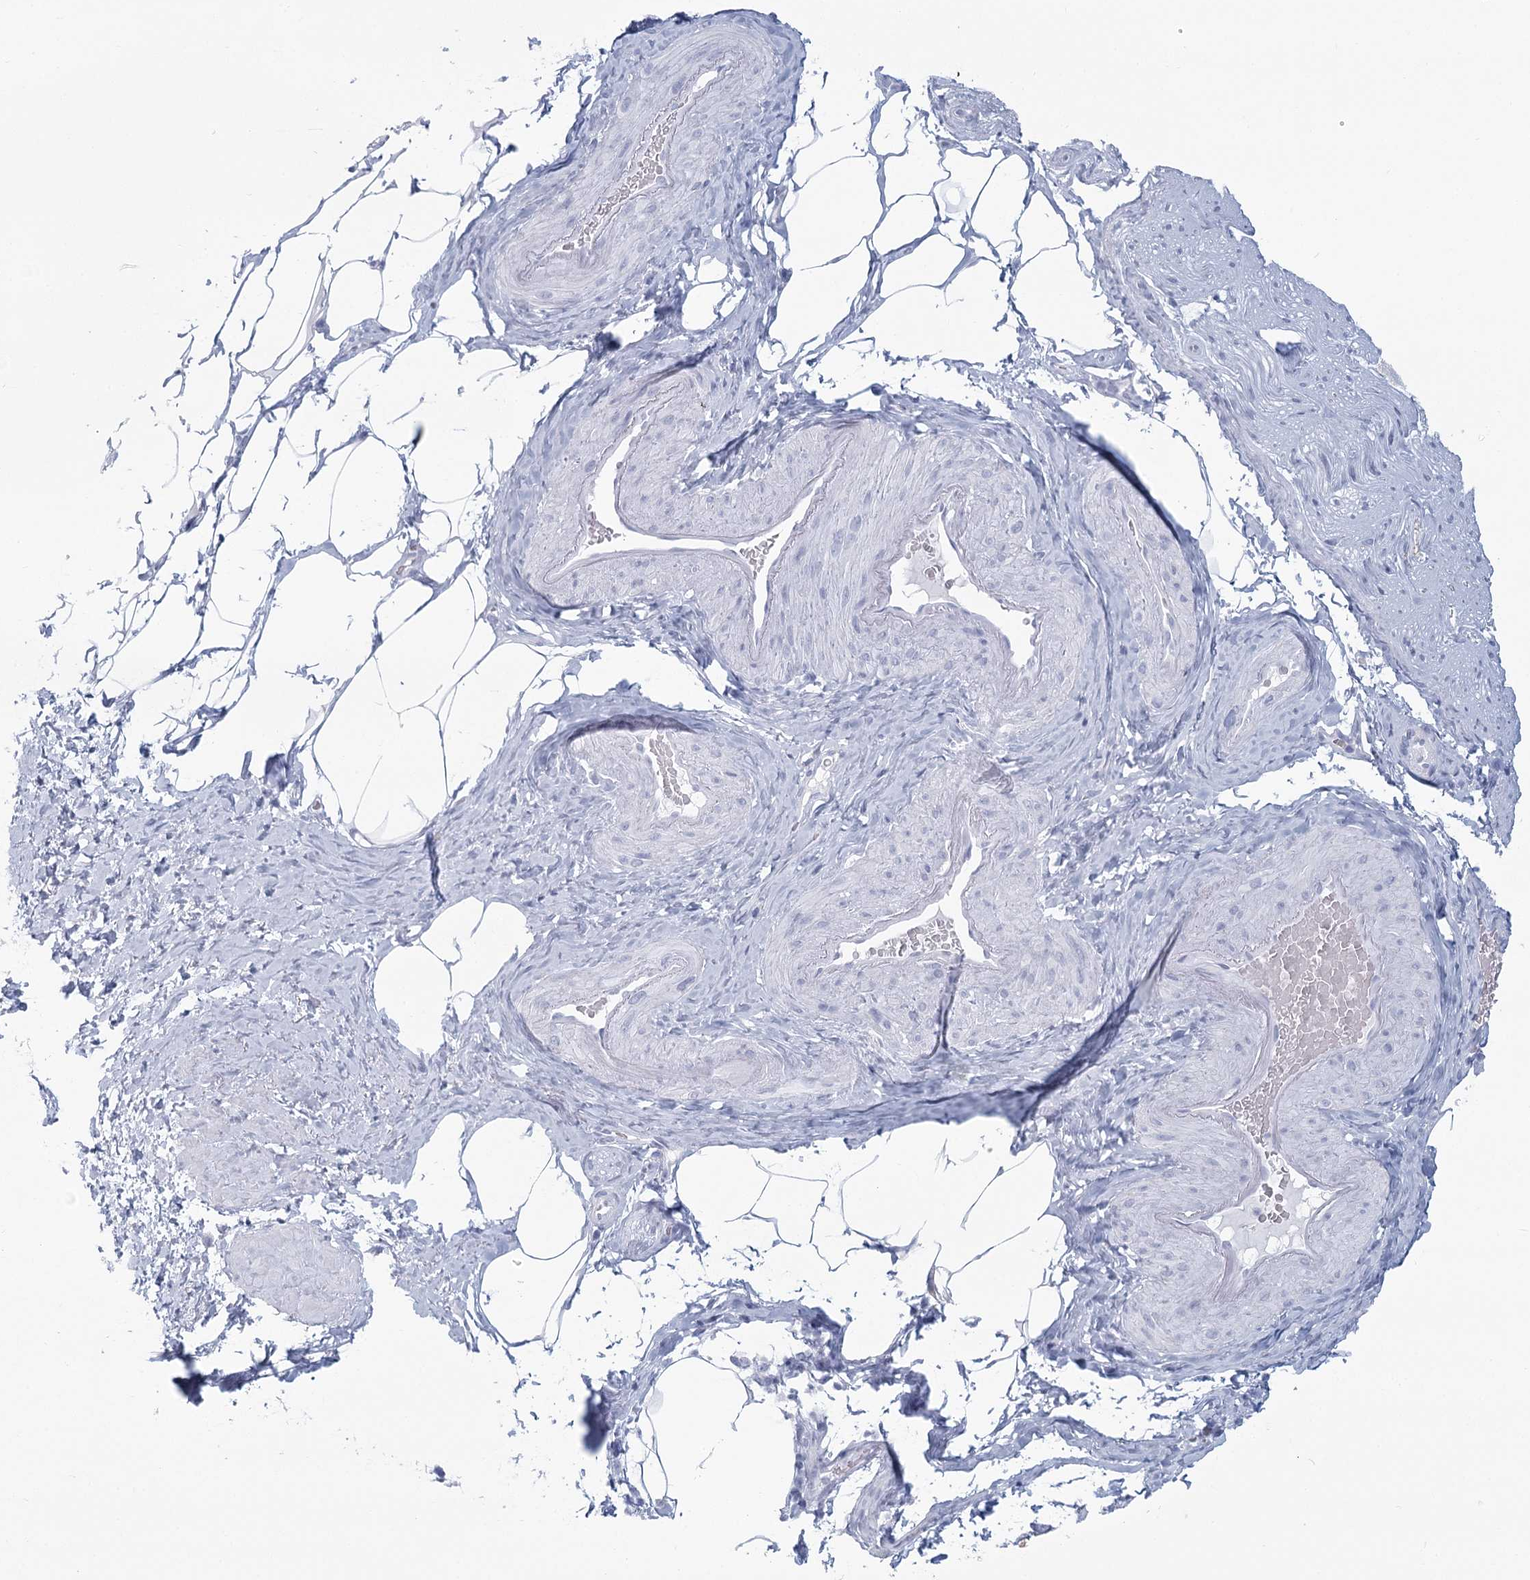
{"staining": {"intensity": "negative", "quantity": "none", "location": "none"}, "tissue": "adipose tissue", "cell_type": "Adipocytes", "image_type": "normal", "snomed": [{"axis": "morphology", "description": "Normal tissue, NOS"}, {"axis": "morphology", "description": "Adenocarcinoma, Low grade"}, {"axis": "topography", "description": "Prostate"}, {"axis": "topography", "description": "Peripheral nerve tissue"}], "caption": "IHC of benign human adipose tissue reveals no positivity in adipocytes. (DAB (3,3'-diaminobenzidine) immunohistochemistry (IHC), high magnification).", "gene": "WNT8B", "patient": {"sex": "male", "age": 63}}